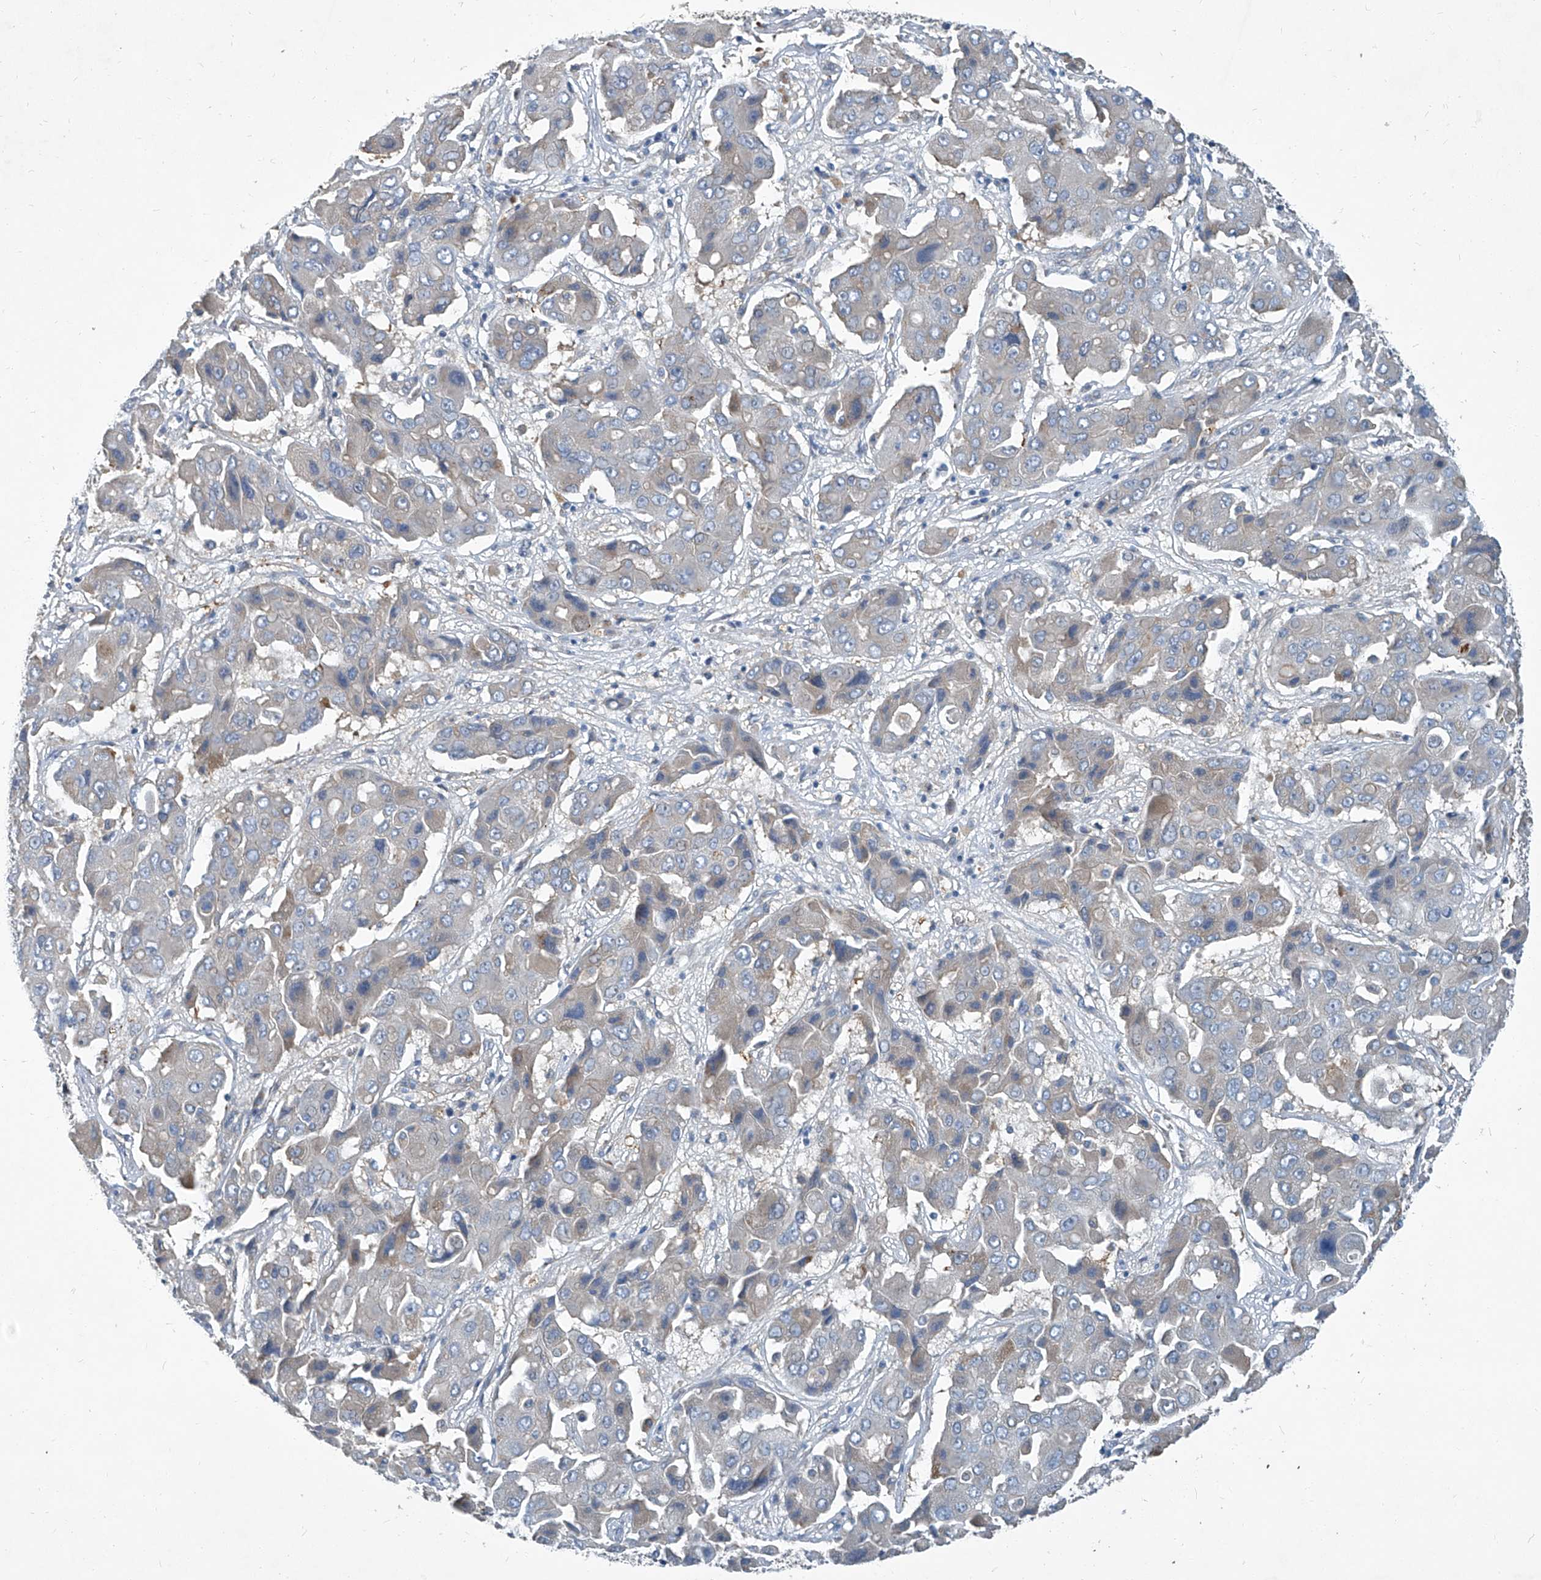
{"staining": {"intensity": "weak", "quantity": "<25%", "location": "cytoplasmic/membranous"}, "tissue": "liver cancer", "cell_type": "Tumor cells", "image_type": "cancer", "snomed": [{"axis": "morphology", "description": "Cholangiocarcinoma"}, {"axis": "topography", "description": "Liver"}], "caption": "Immunohistochemistry (IHC) of human cholangiocarcinoma (liver) shows no staining in tumor cells.", "gene": "SLC26A11", "patient": {"sex": "male", "age": 67}}